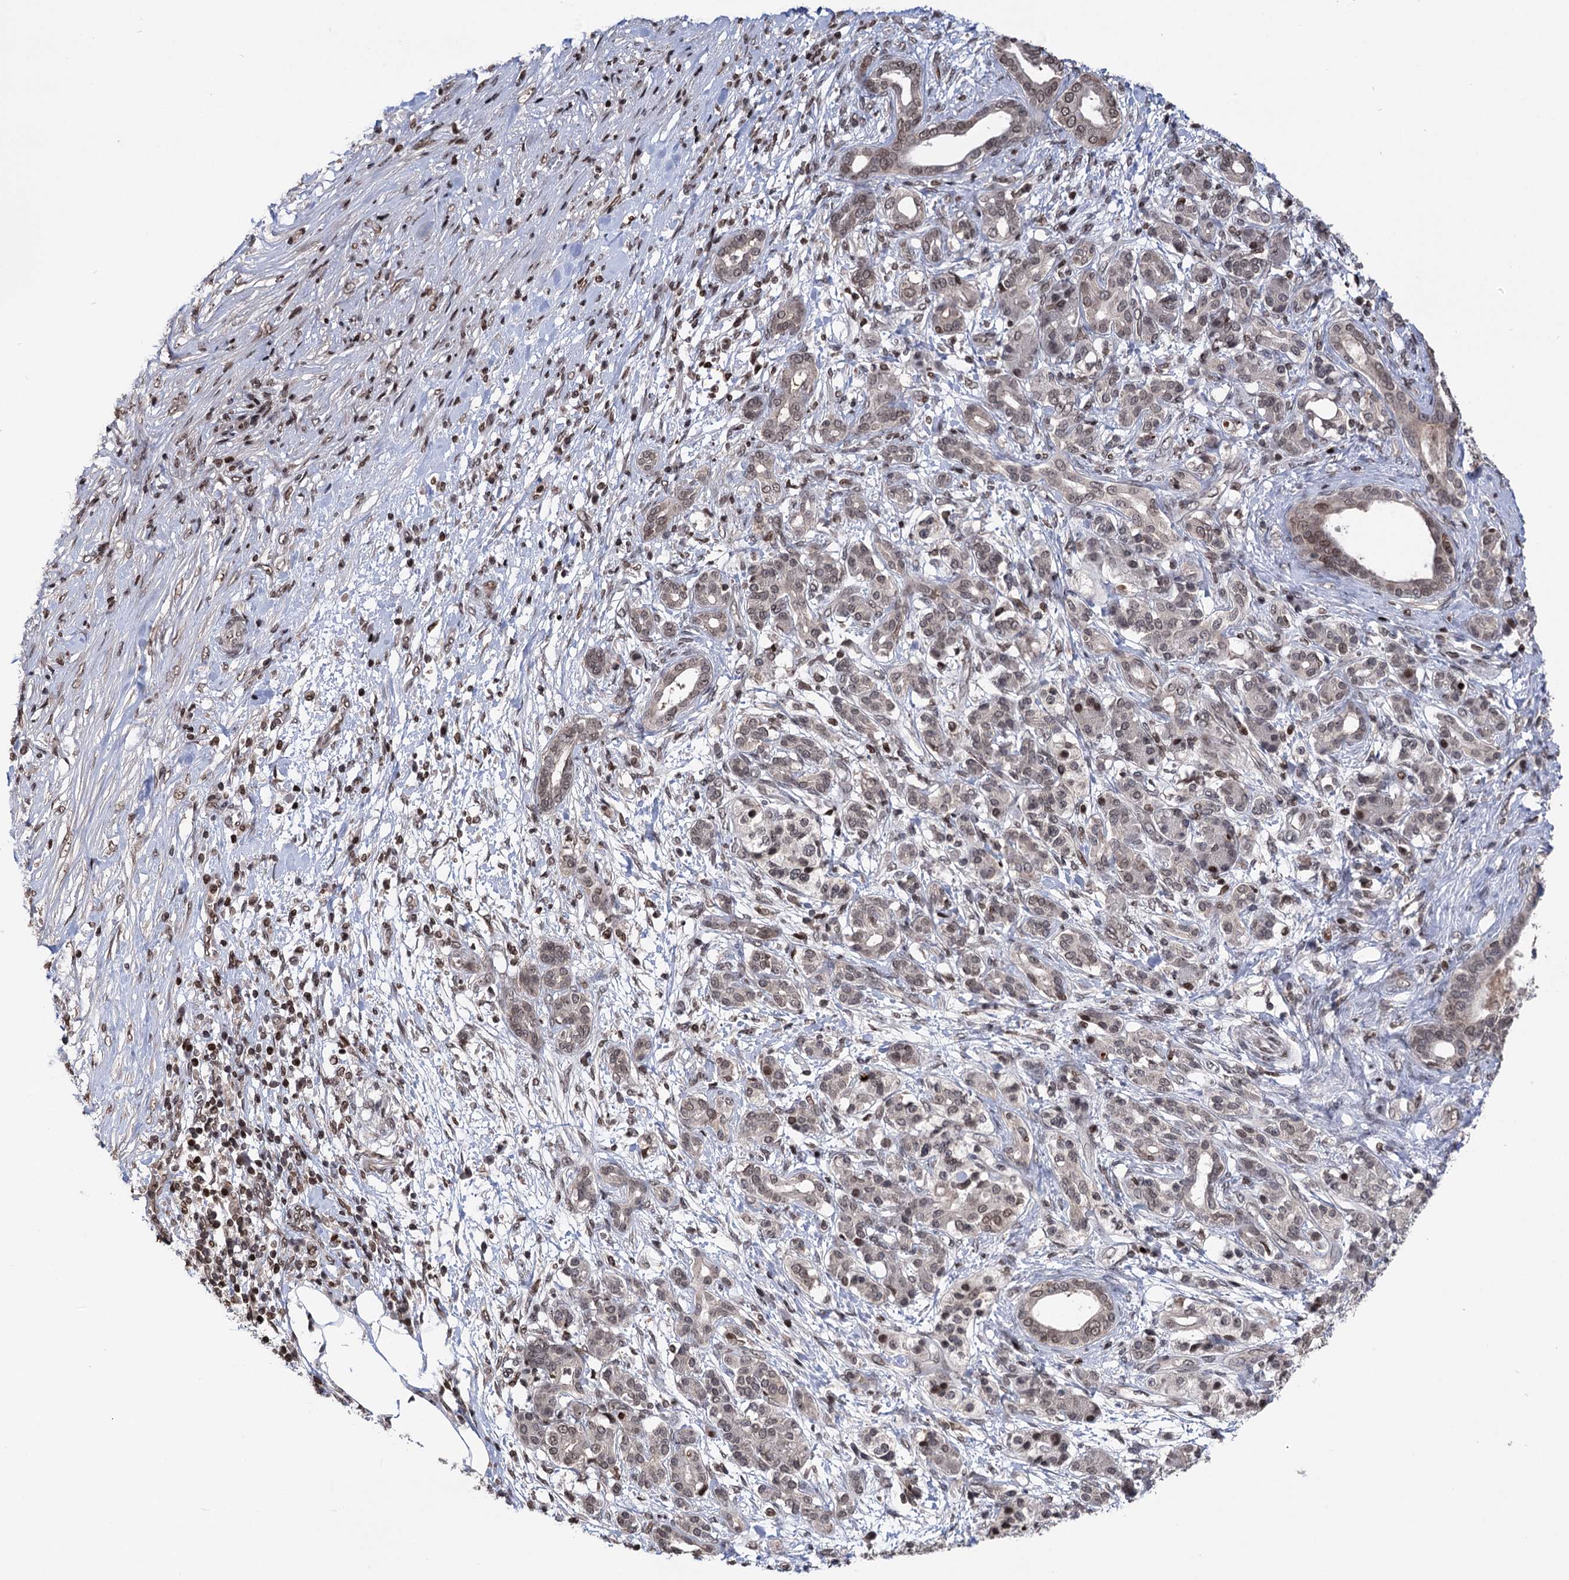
{"staining": {"intensity": "weak", "quantity": ">75%", "location": "nuclear"}, "tissue": "pancreatic cancer", "cell_type": "Tumor cells", "image_type": "cancer", "snomed": [{"axis": "morphology", "description": "Adenocarcinoma, NOS"}, {"axis": "topography", "description": "Pancreas"}], "caption": "An immunohistochemistry (IHC) photomicrograph of neoplastic tissue is shown. Protein staining in brown shows weak nuclear positivity in adenocarcinoma (pancreatic) within tumor cells. Using DAB (3,3'-diaminobenzidine) (brown) and hematoxylin (blue) stains, captured at high magnification using brightfield microscopy.", "gene": "CCDC77", "patient": {"sex": "female", "age": 55}}